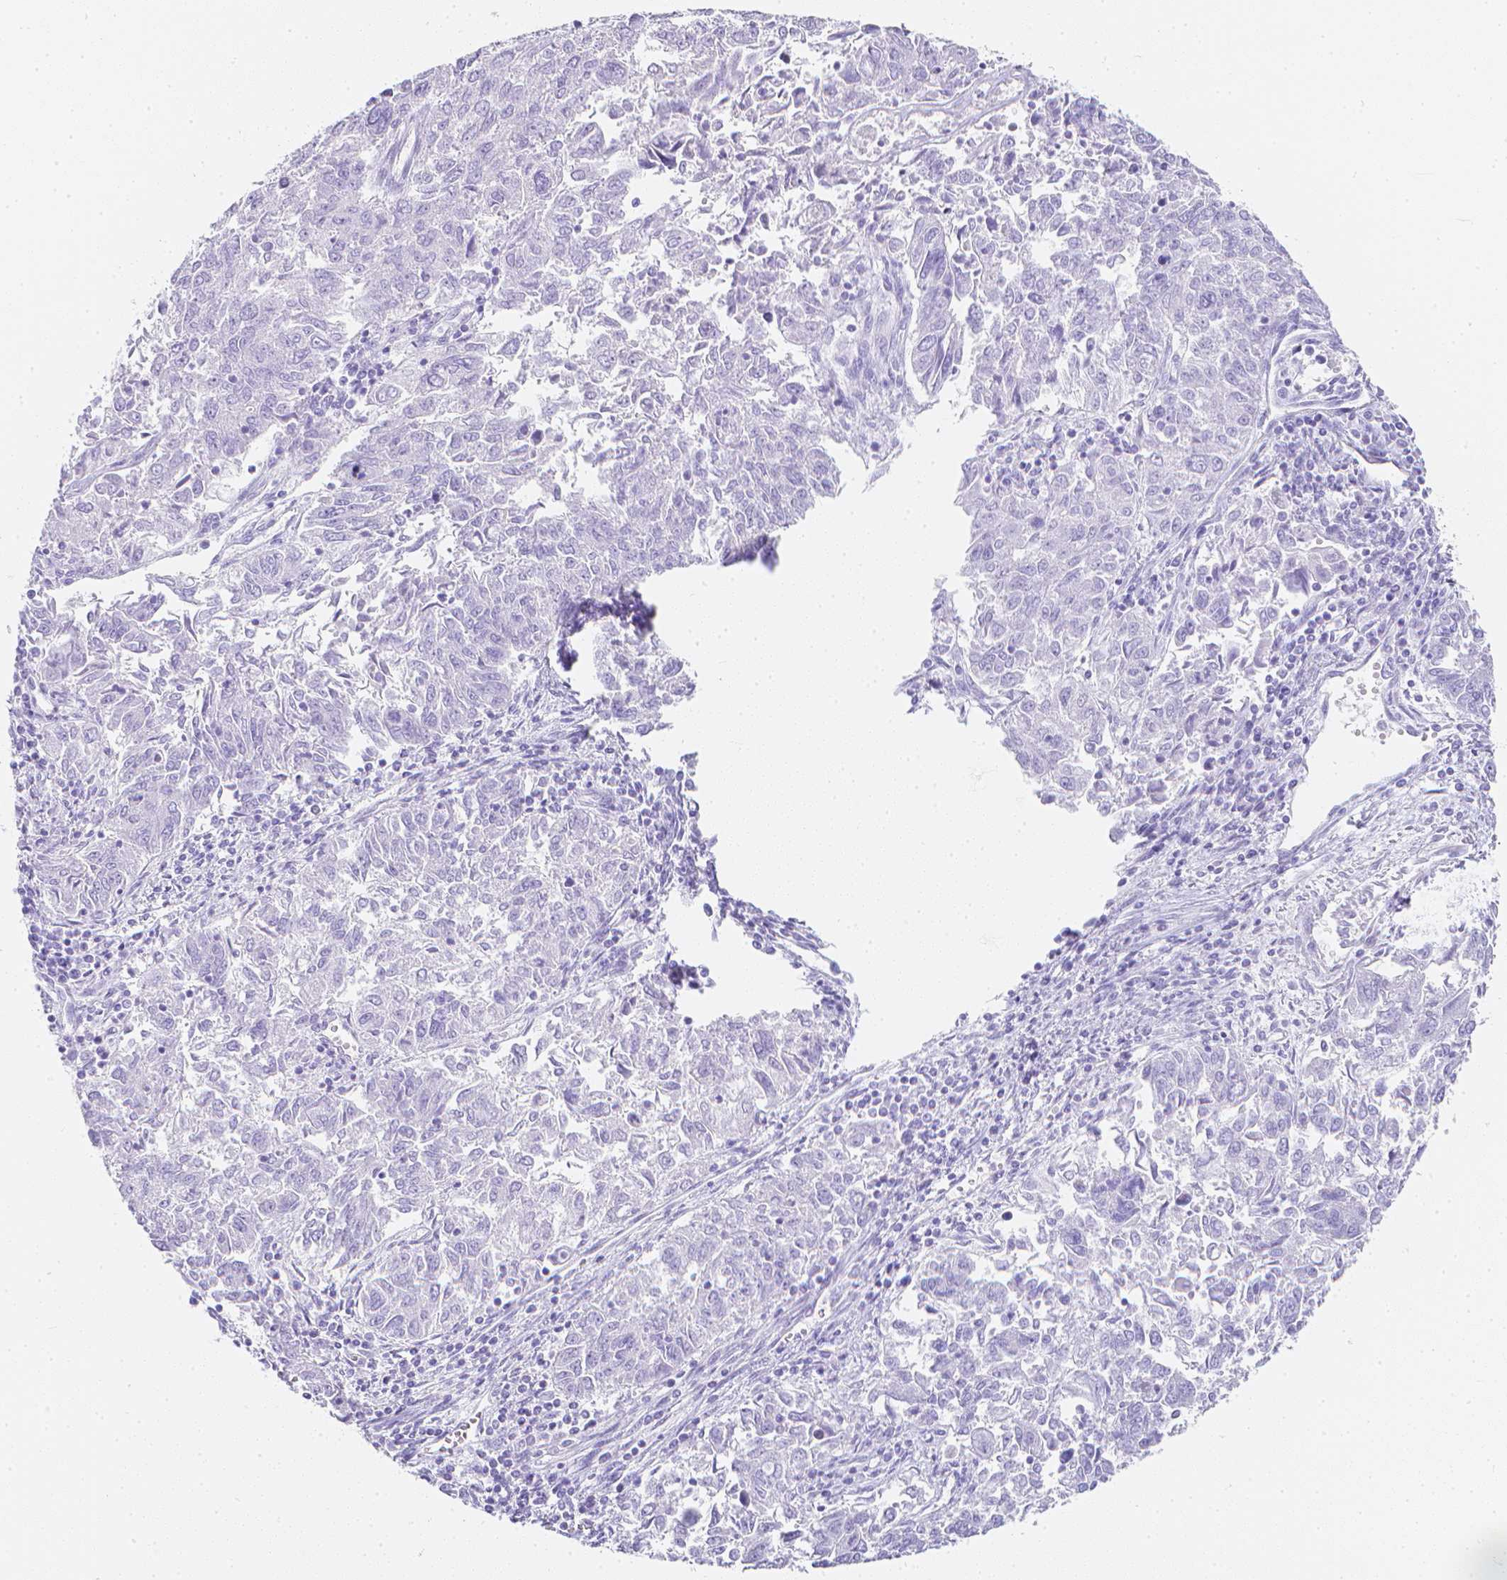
{"staining": {"intensity": "negative", "quantity": "none", "location": "none"}, "tissue": "endometrial cancer", "cell_type": "Tumor cells", "image_type": "cancer", "snomed": [{"axis": "morphology", "description": "Adenocarcinoma, NOS"}, {"axis": "topography", "description": "Endometrium"}], "caption": "Human endometrial cancer stained for a protein using immunohistochemistry shows no positivity in tumor cells.", "gene": "LGALS4", "patient": {"sex": "female", "age": 42}}